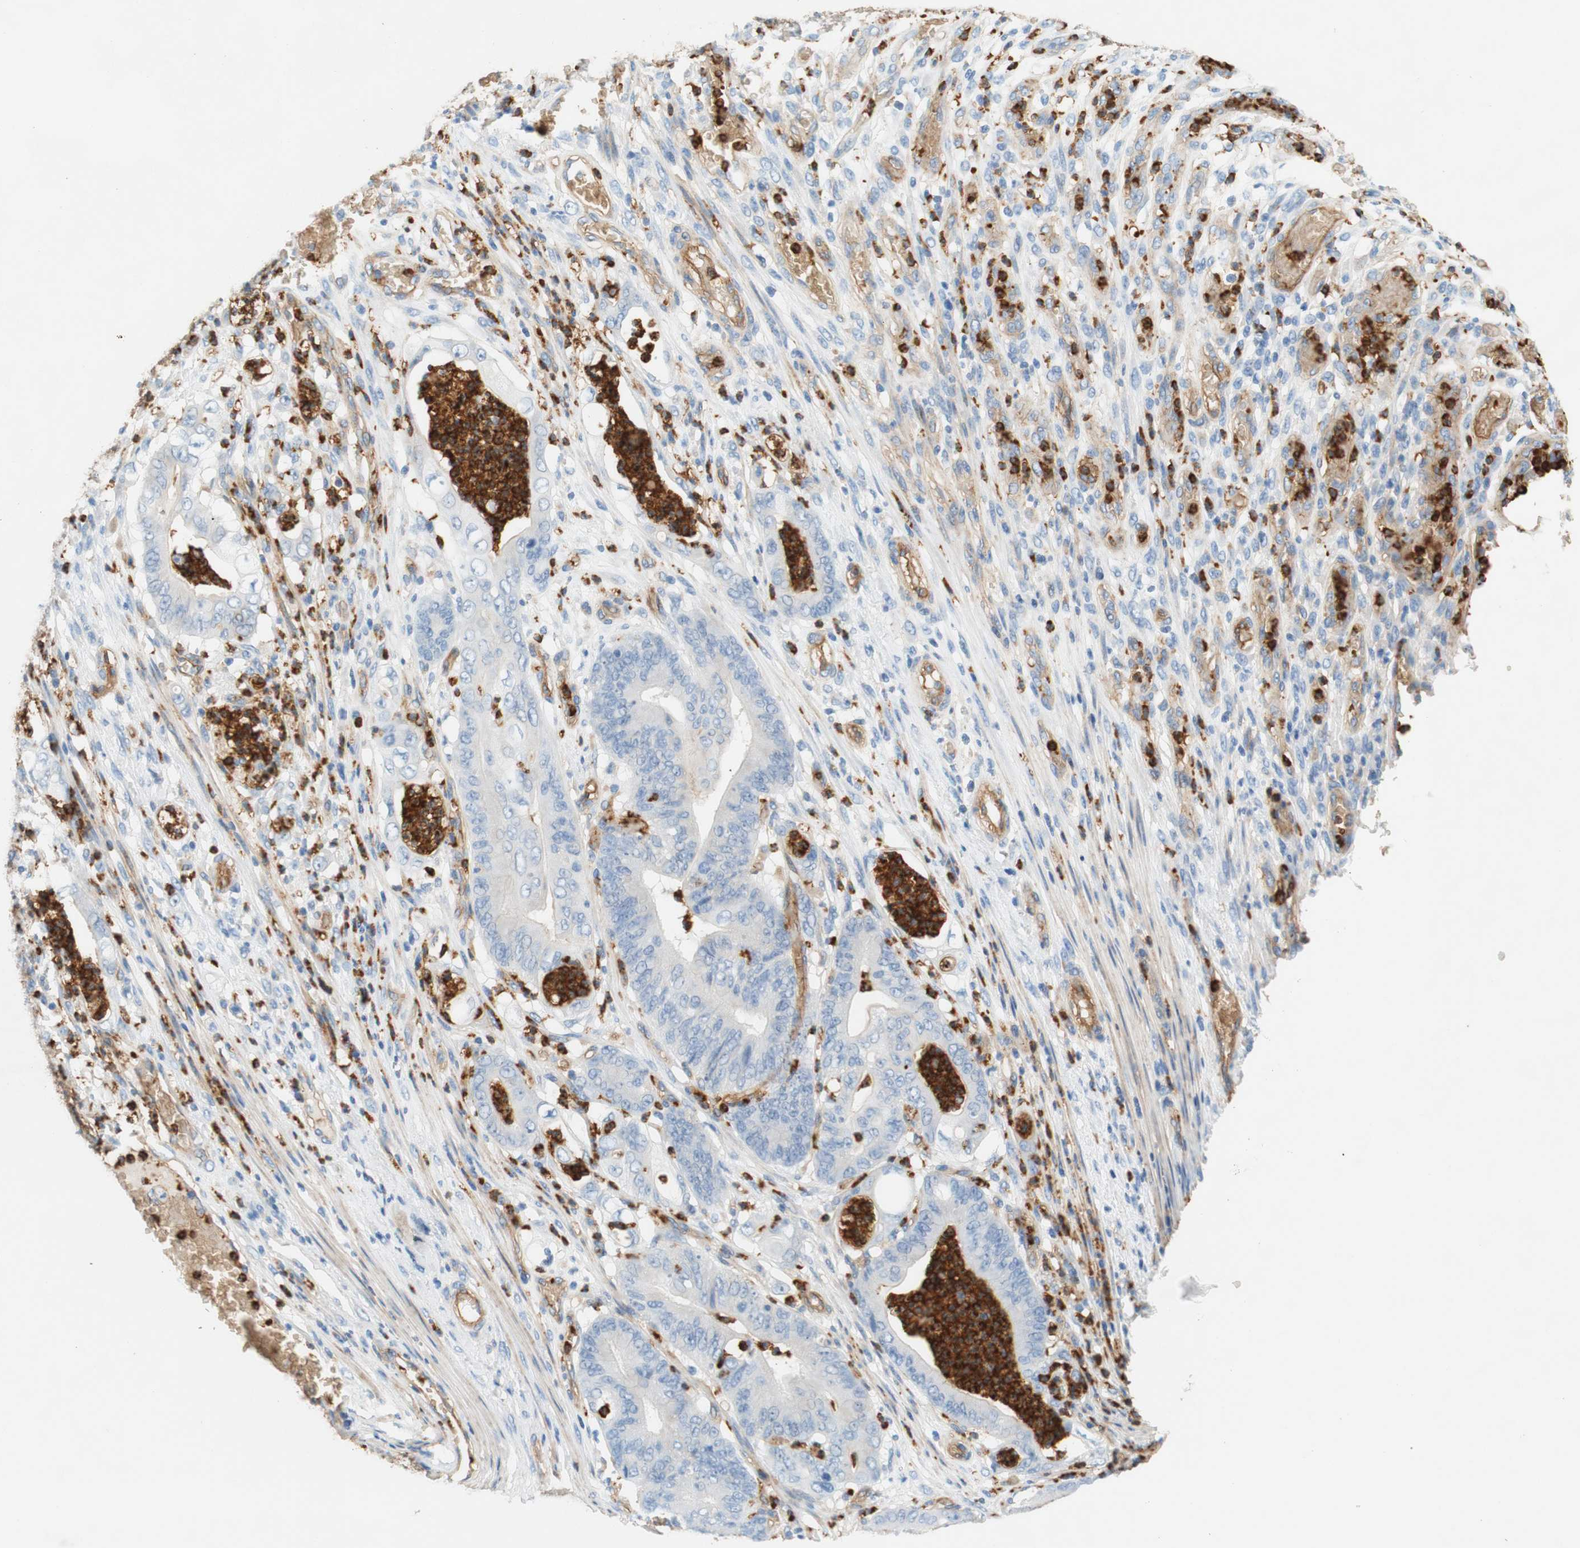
{"staining": {"intensity": "negative", "quantity": "none", "location": "none"}, "tissue": "stomach cancer", "cell_type": "Tumor cells", "image_type": "cancer", "snomed": [{"axis": "morphology", "description": "Adenocarcinoma, NOS"}, {"axis": "topography", "description": "Stomach"}], "caption": "Tumor cells are negative for brown protein staining in stomach cancer (adenocarcinoma).", "gene": "STOM", "patient": {"sex": "female", "age": 73}}